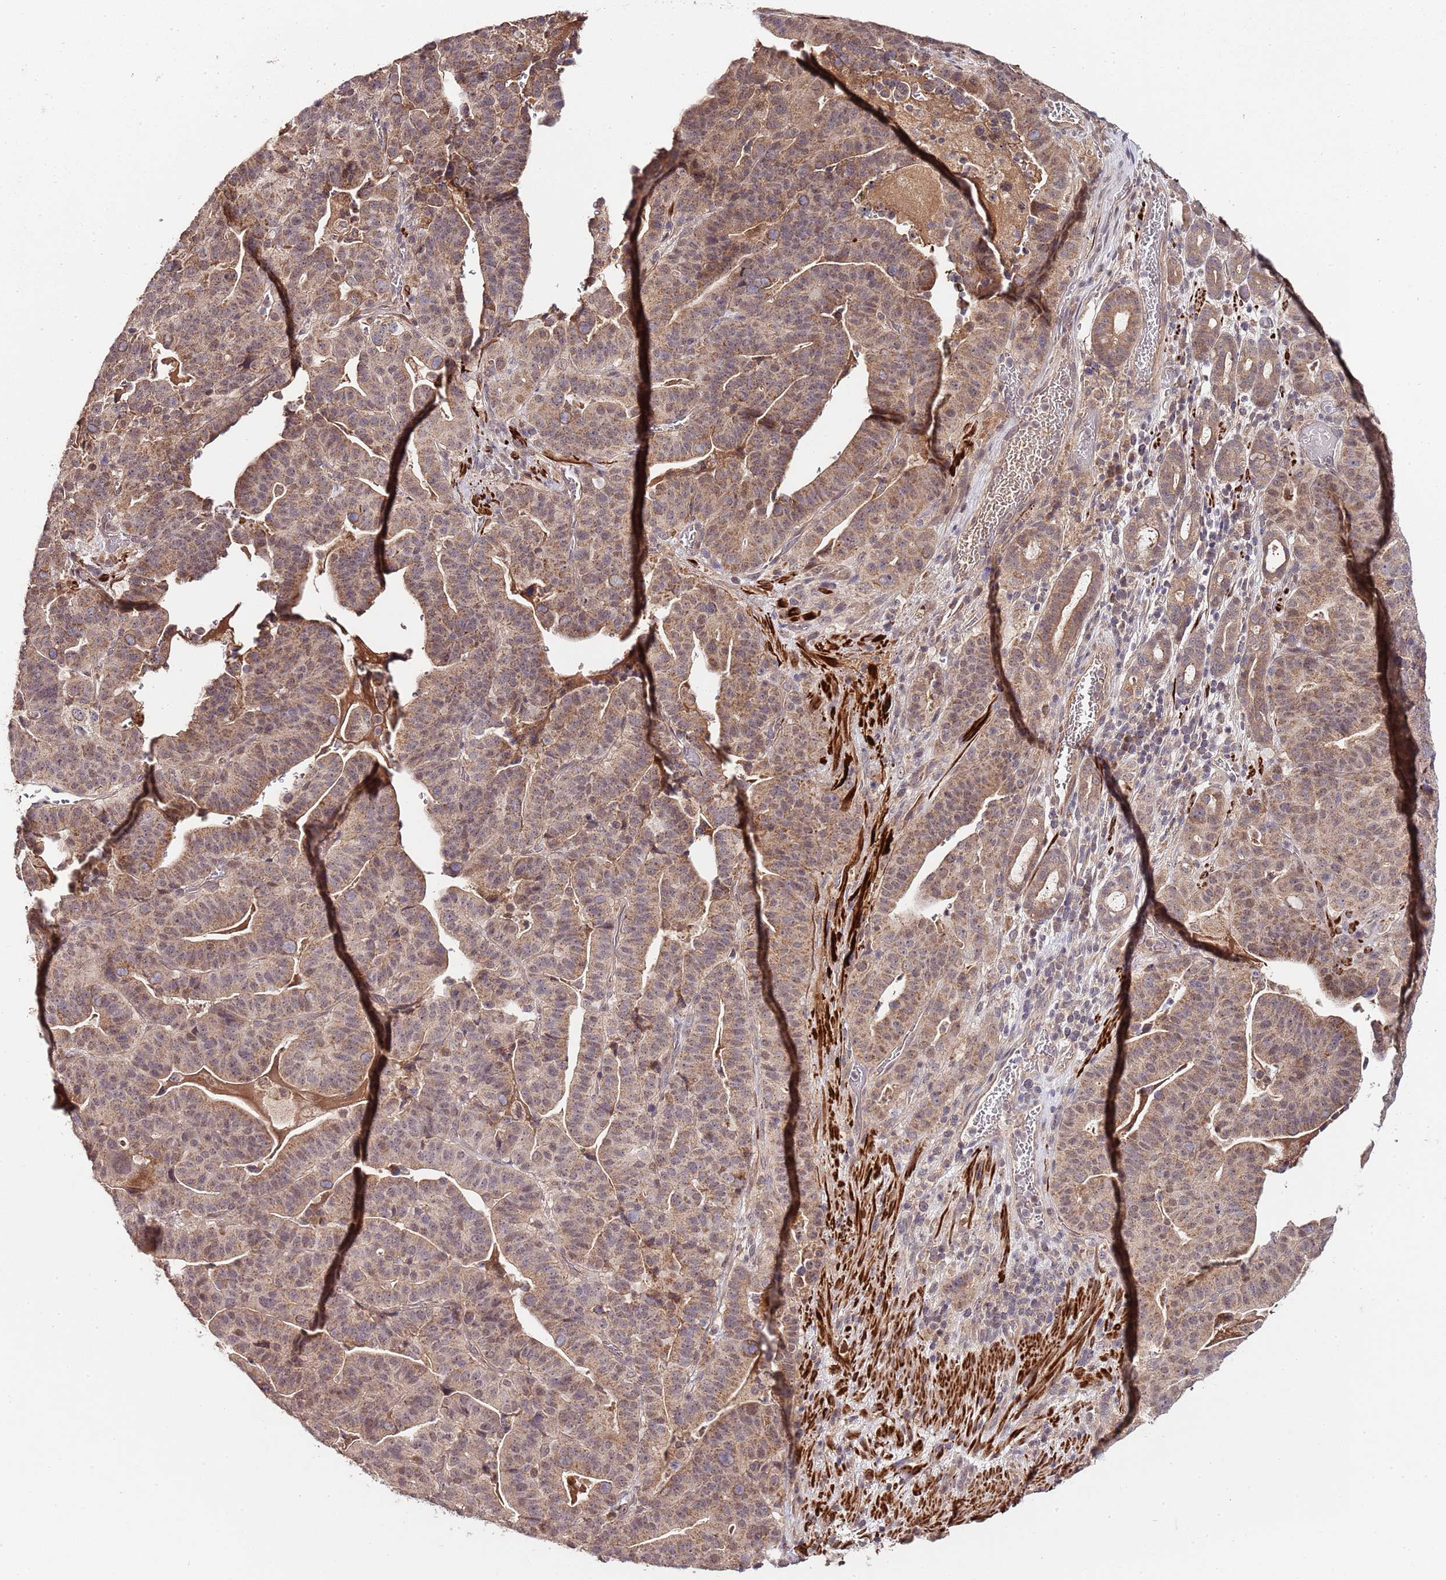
{"staining": {"intensity": "moderate", "quantity": ">75%", "location": "cytoplasmic/membranous,nuclear"}, "tissue": "stomach cancer", "cell_type": "Tumor cells", "image_type": "cancer", "snomed": [{"axis": "morphology", "description": "Adenocarcinoma, NOS"}, {"axis": "topography", "description": "Stomach"}], "caption": "Stomach adenocarcinoma was stained to show a protein in brown. There is medium levels of moderate cytoplasmic/membranous and nuclear staining in approximately >75% of tumor cells. (DAB IHC, brown staining for protein, blue staining for nuclei).", "gene": "LIN37", "patient": {"sex": "male", "age": 48}}